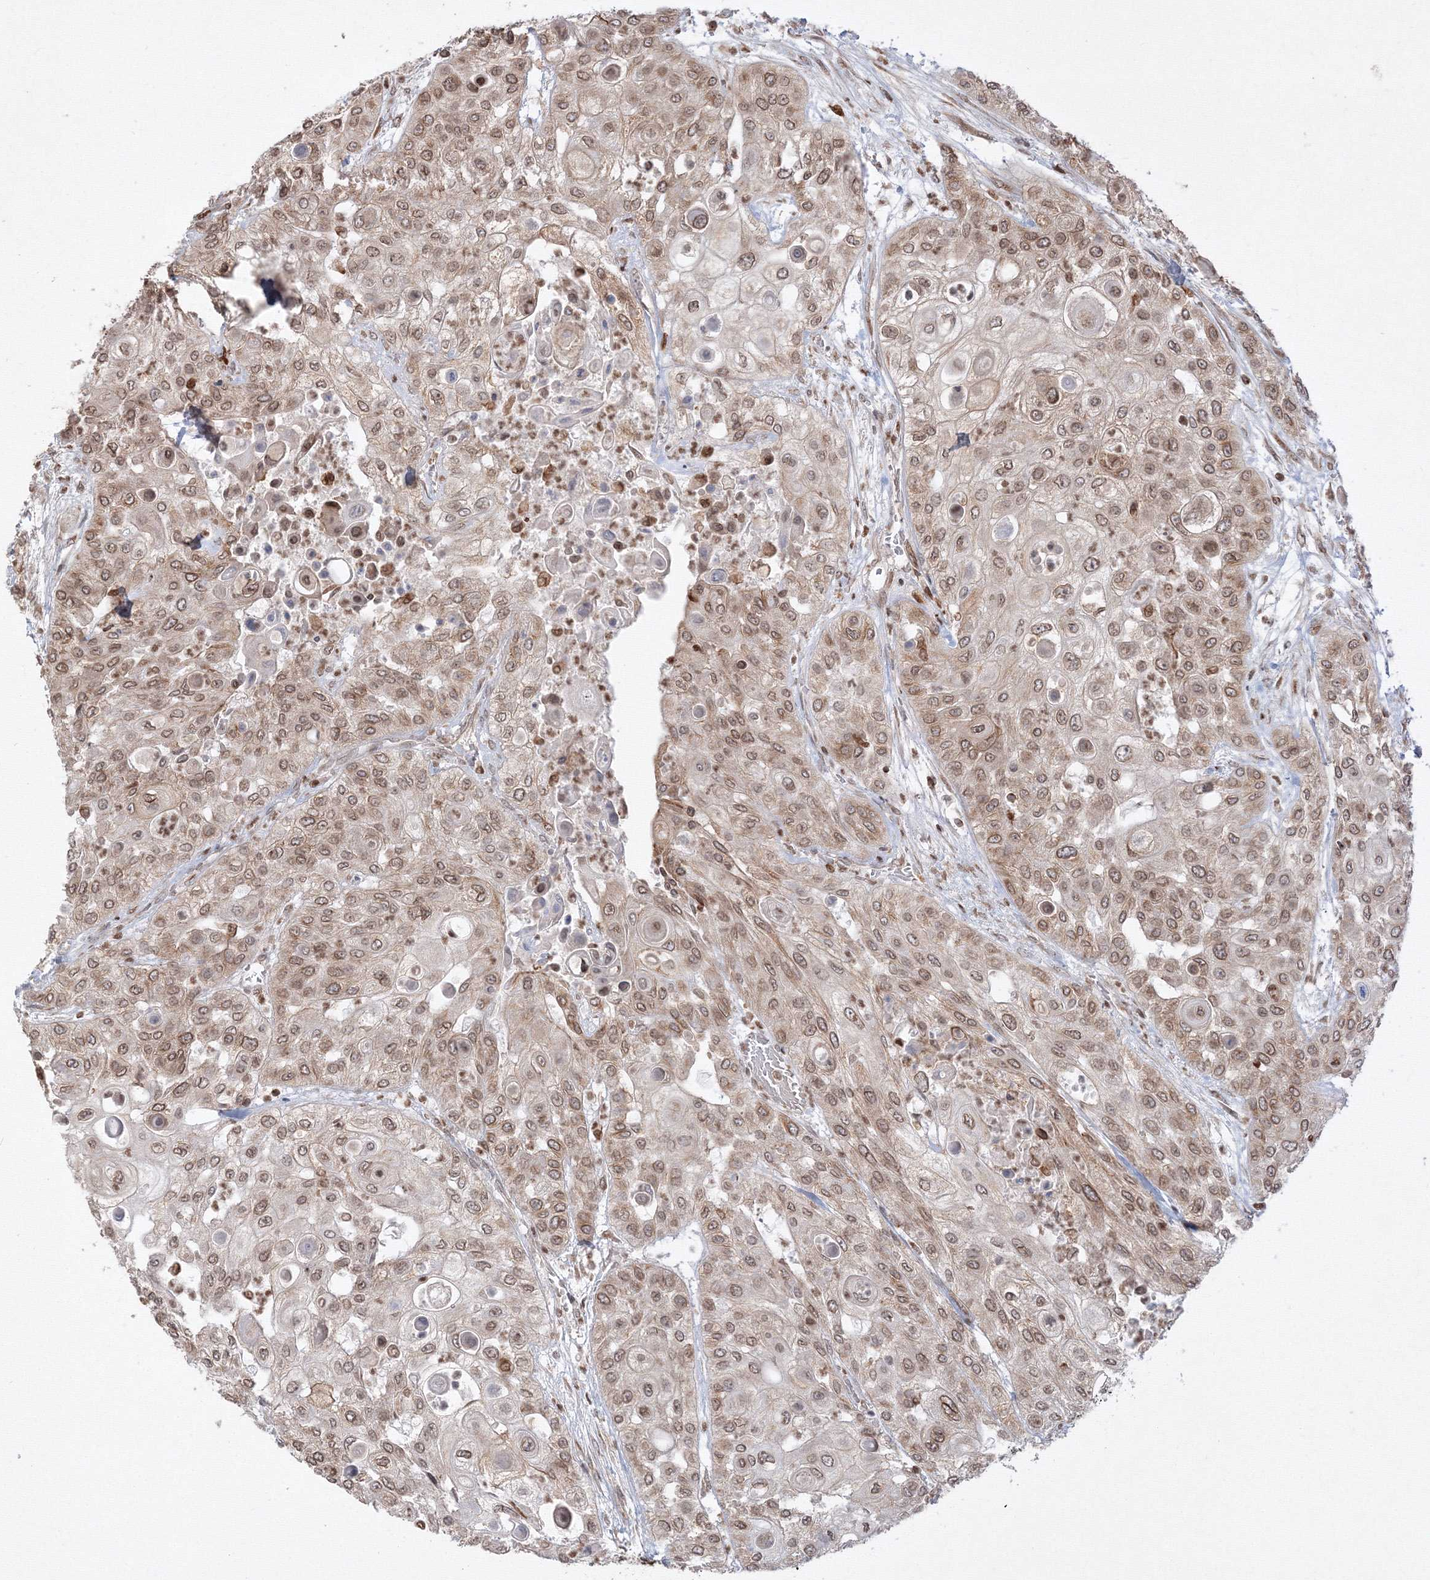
{"staining": {"intensity": "weak", "quantity": ">75%", "location": "cytoplasmic/membranous,nuclear"}, "tissue": "urothelial cancer", "cell_type": "Tumor cells", "image_type": "cancer", "snomed": [{"axis": "morphology", "description": "Urothelial carcinoma, High grade"}, {"axis": "topography", "description": "Urinary bladder"}], "caption": "The histopathology image exhibits staining of high-grade urothelial carcinoma, revealing weak cytoplasmic/membranous and nuclear protein positivity (brown color) within tumor cells. (IHC, brightfield microscopy, high magnification).", "gene": "TMEM50B", "patient": {"sex": "female", "age": 79}}